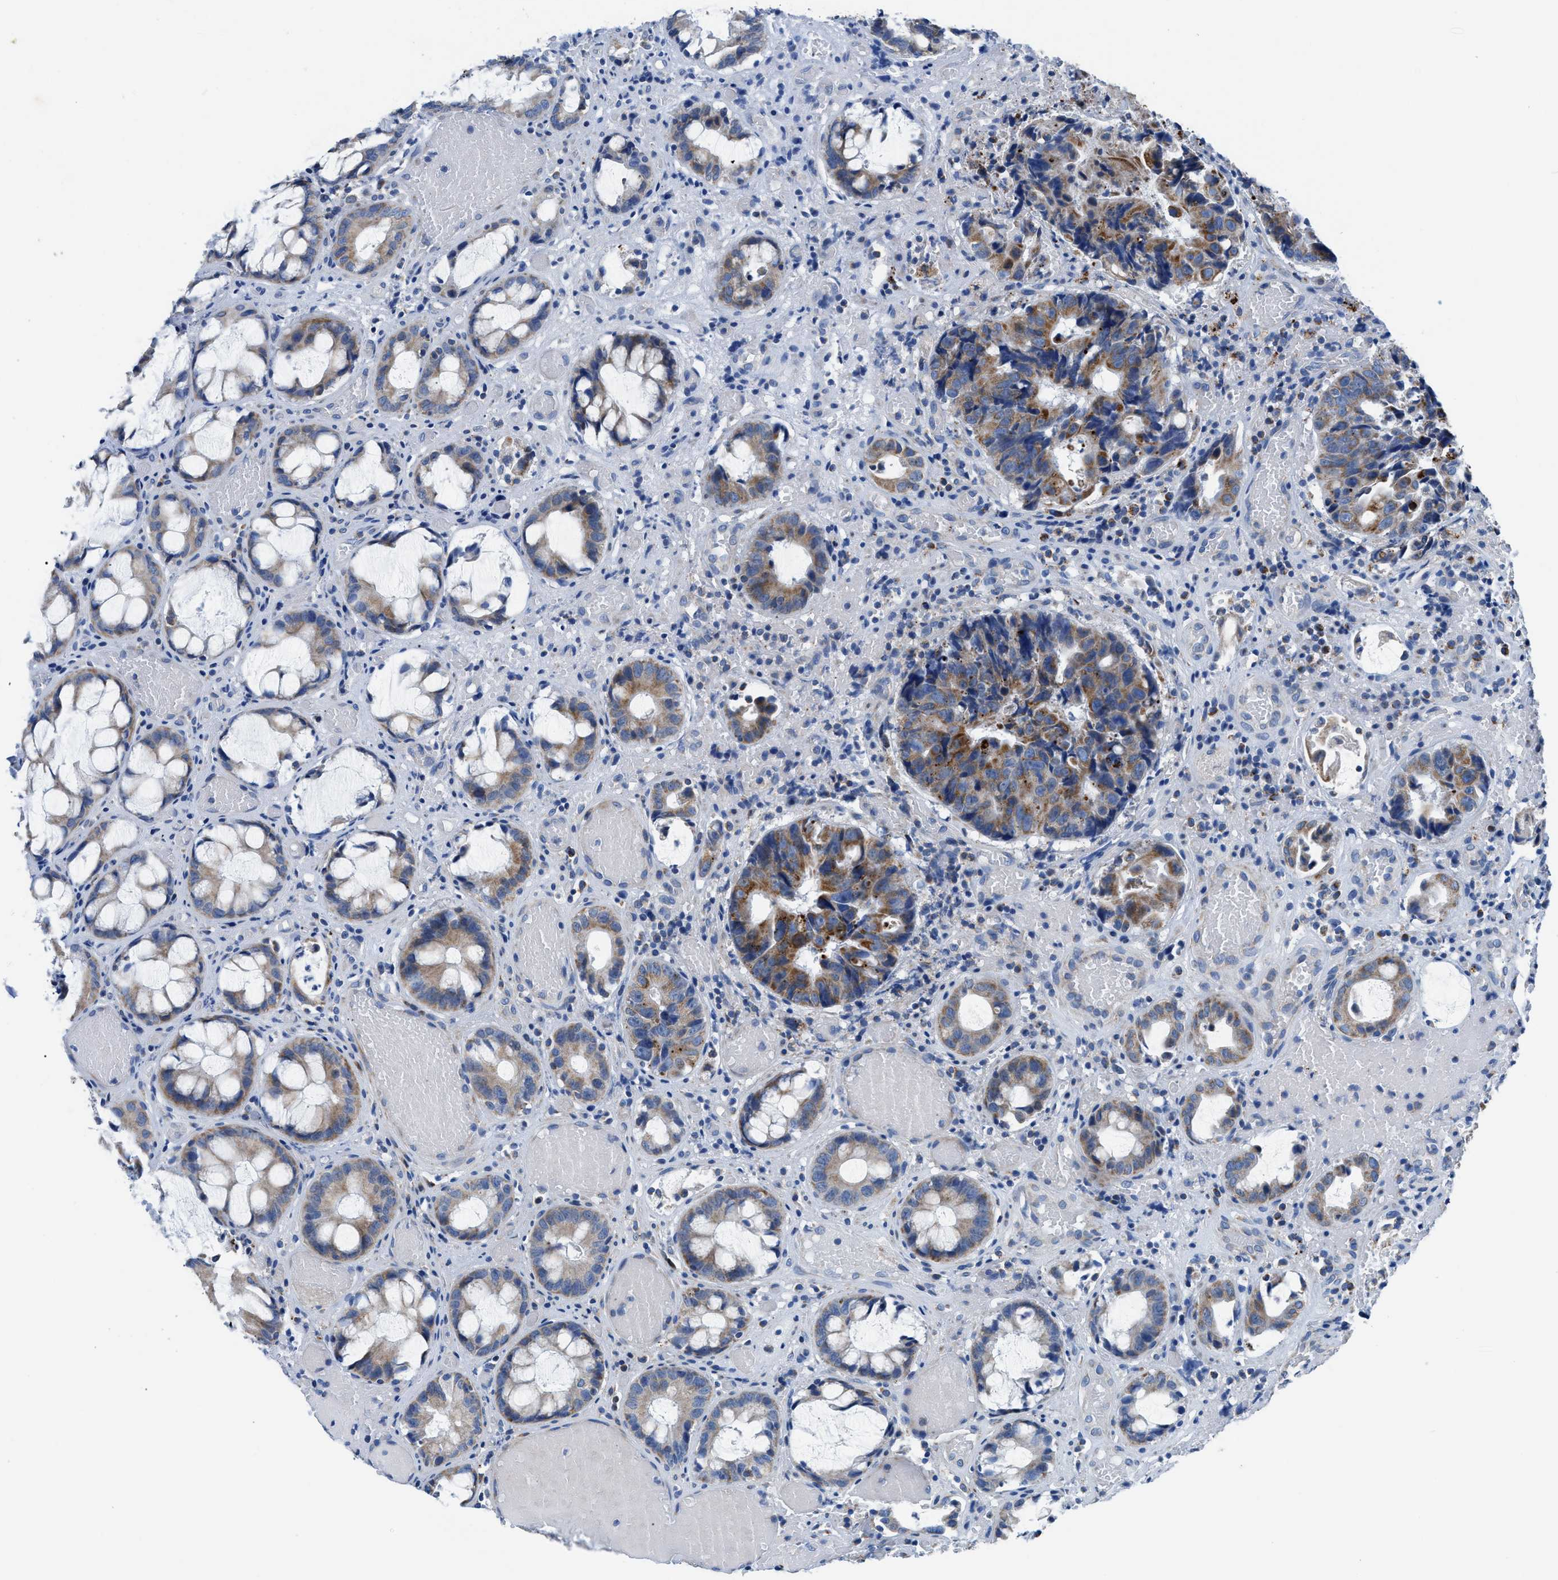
{"staining": {"intensity": "moderate", "quantity": ">75%", "location": "cytoplasmic/membranous"}, "tissue": "colorectal cancer", "cell_type": "Tumor cells", "image_type": "cancer", "snomed": [{"axis": "morphology", "description": "Adenocarcinoma, NOS"}, {"axis": "topography", "description": "Colon"}], "caption": "Protein expression analysis of colorectal cancer (adenocarcinoma) demonstrates moderate cytoplasmic/membranous staining in approximately >75% of tumor cells. The protein is shown in brown color, while the nuclei are stained blue.", "gene": "ZDHHC3", "patient": {"sex": "female", "age": 57}}